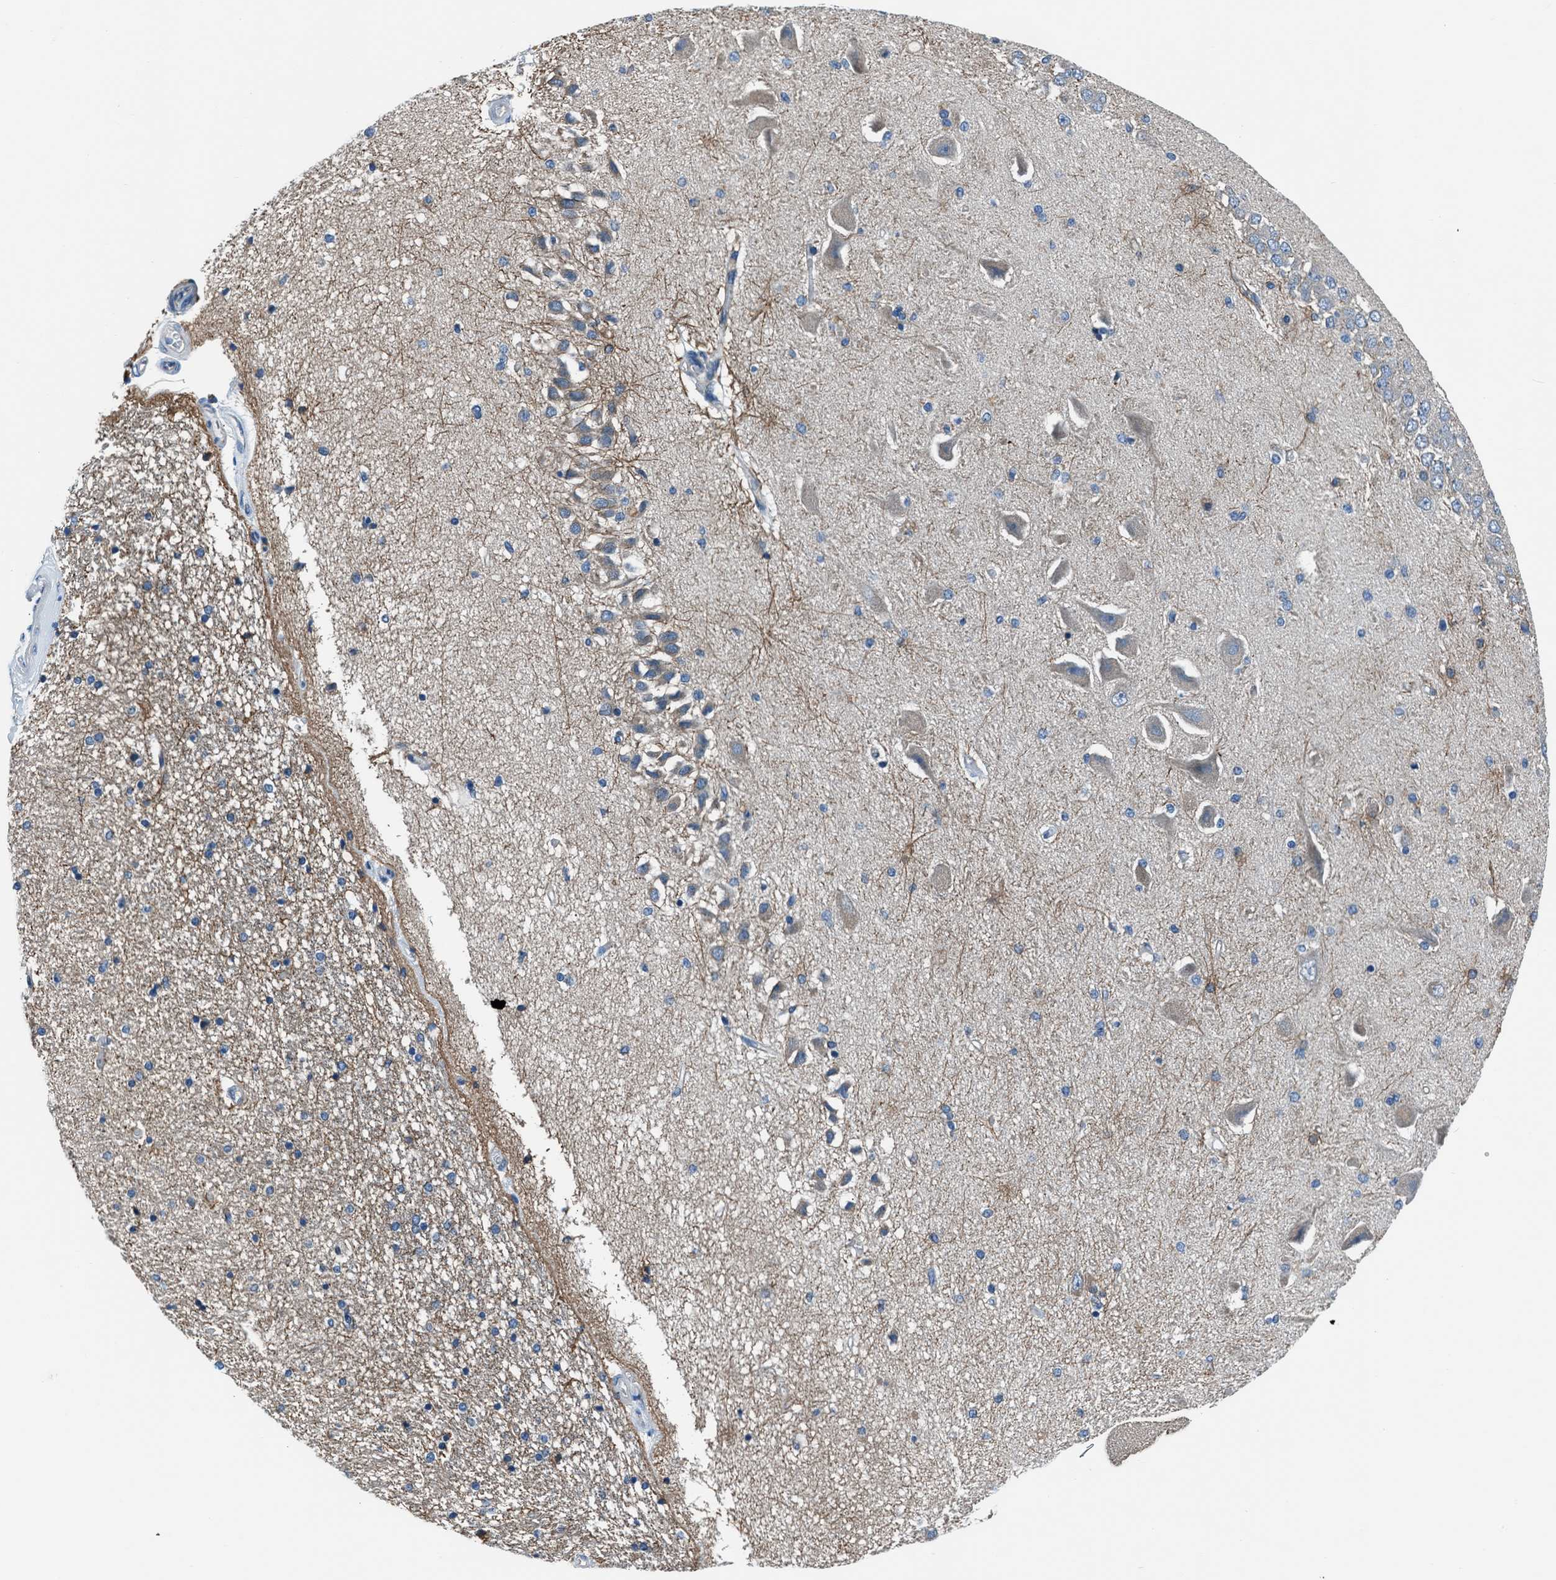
{"staining": {"intensity": "moderate", "quantity": "<25%", "location": "cytoplasmic/membranous"}, "tissue": "hippocampus", "cell_type": "Glial cells", "image_type": "normal", "snomed": [{"axis": "morphology", "description": "Normal tissue, NOS"}, {"axis": "topography", "description": "Hippocampus"}], "caption": "This is a micrograph of immunohistochemistry staining of normal hippocampus, which shows moderate staining in the cytoplasmic/membranous of glial cells.", "gene": "SLC38A6", "patient": {"sex": "female", "age": 54}}